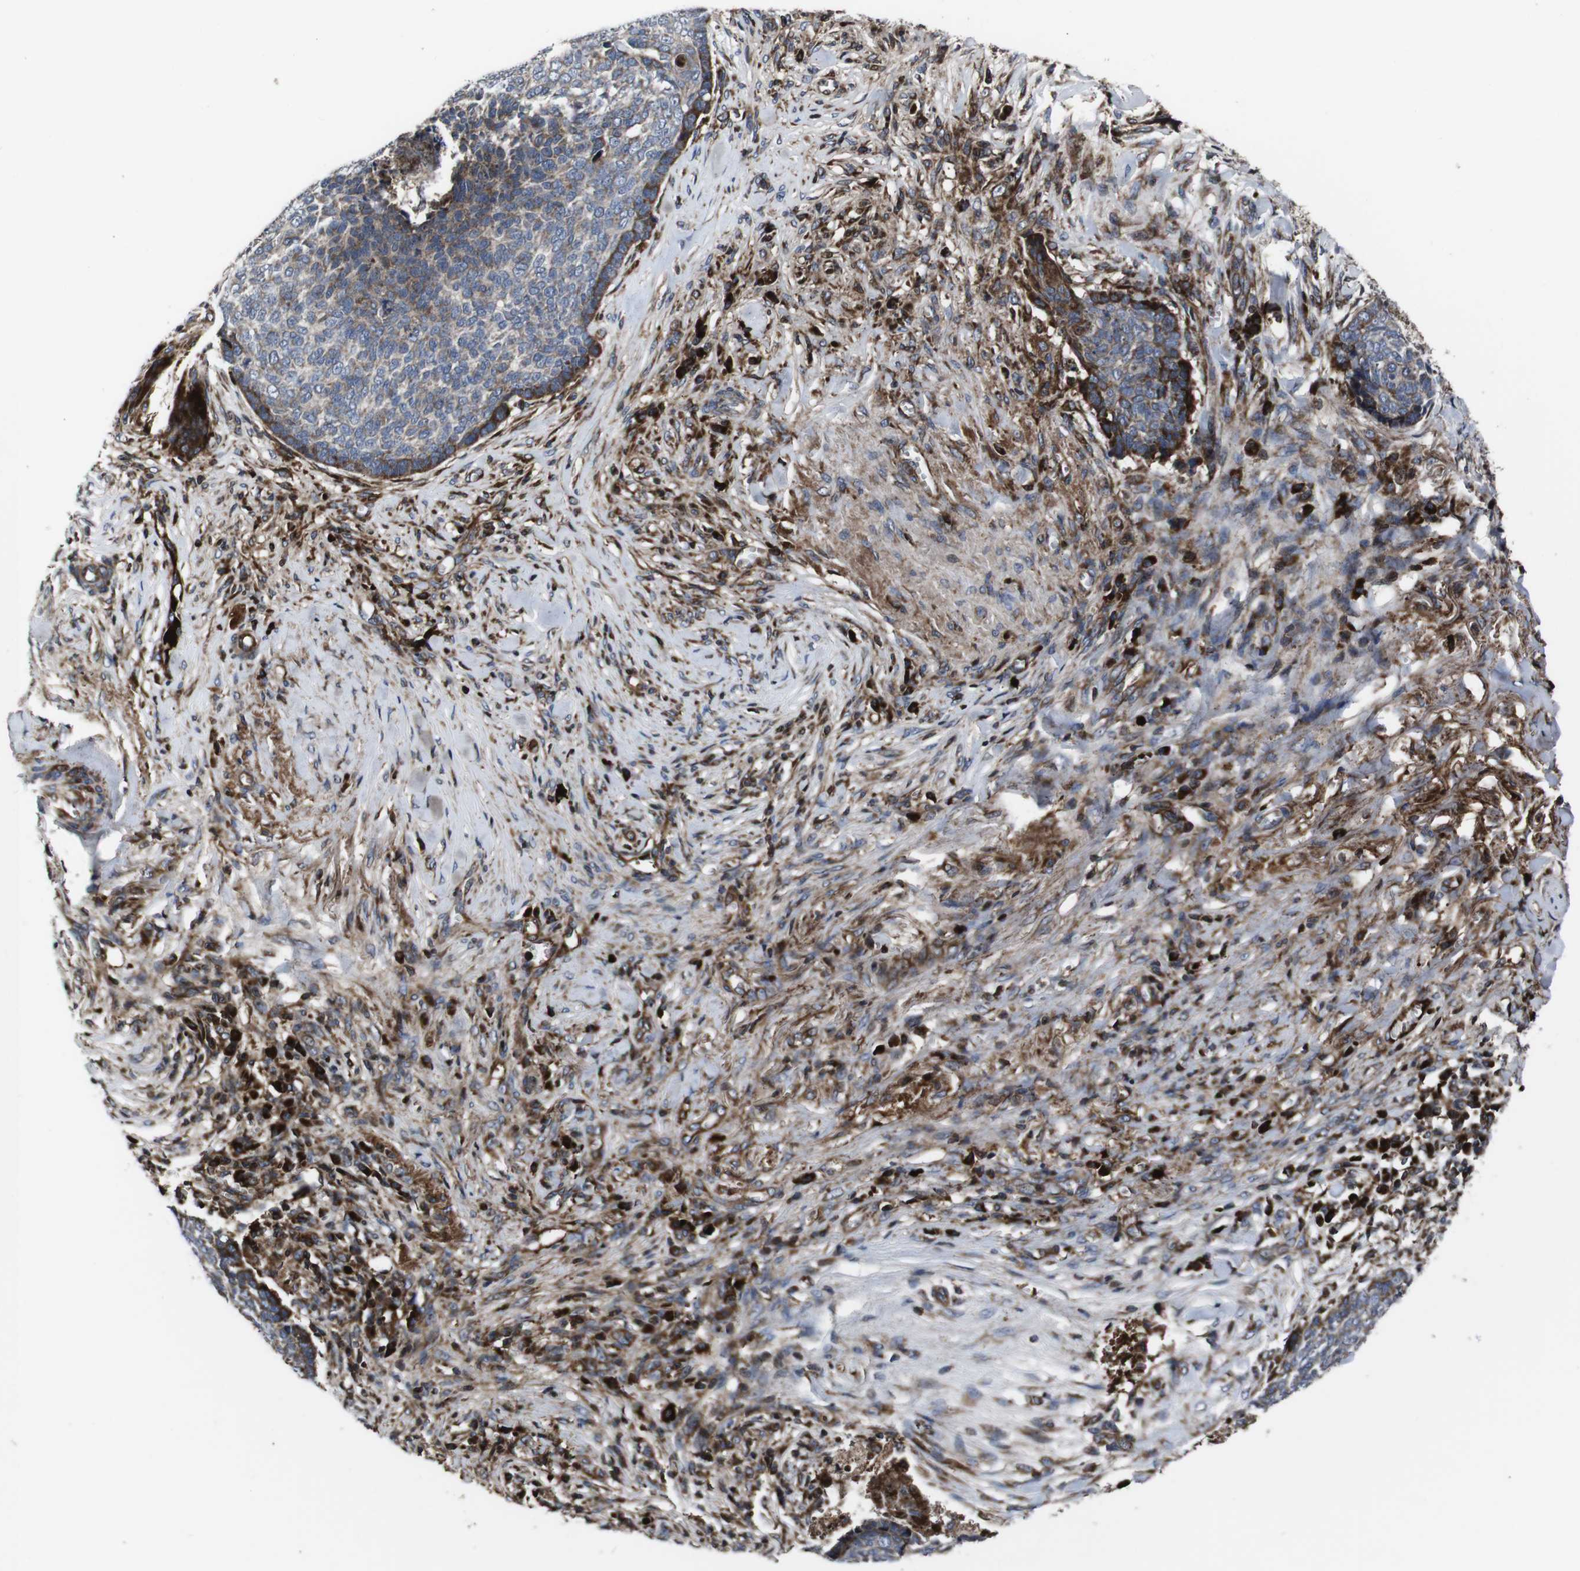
{"staining": {"intensity": "strong", "quantity": "25%-75%", "location": "cytoplasmic/membranous"}, "tissue": "skin cancer", "cell_type": "Tumor cells", "image_type": "cancer", "snomed": [{"axis": "morphology", "description": "Basal cell carcinoma"}, {"axis": "topography", "description": "Skin"}], "caption": "Protein analysis of skin cancer tissue reveals strong cytoplasmic/membranous staining in about 25%-75% of tumor cells. (IHC, brightfield microscopy, high magnification).", "gene": "SMYD3", "patient": {"sex": "male", "age": 84}}